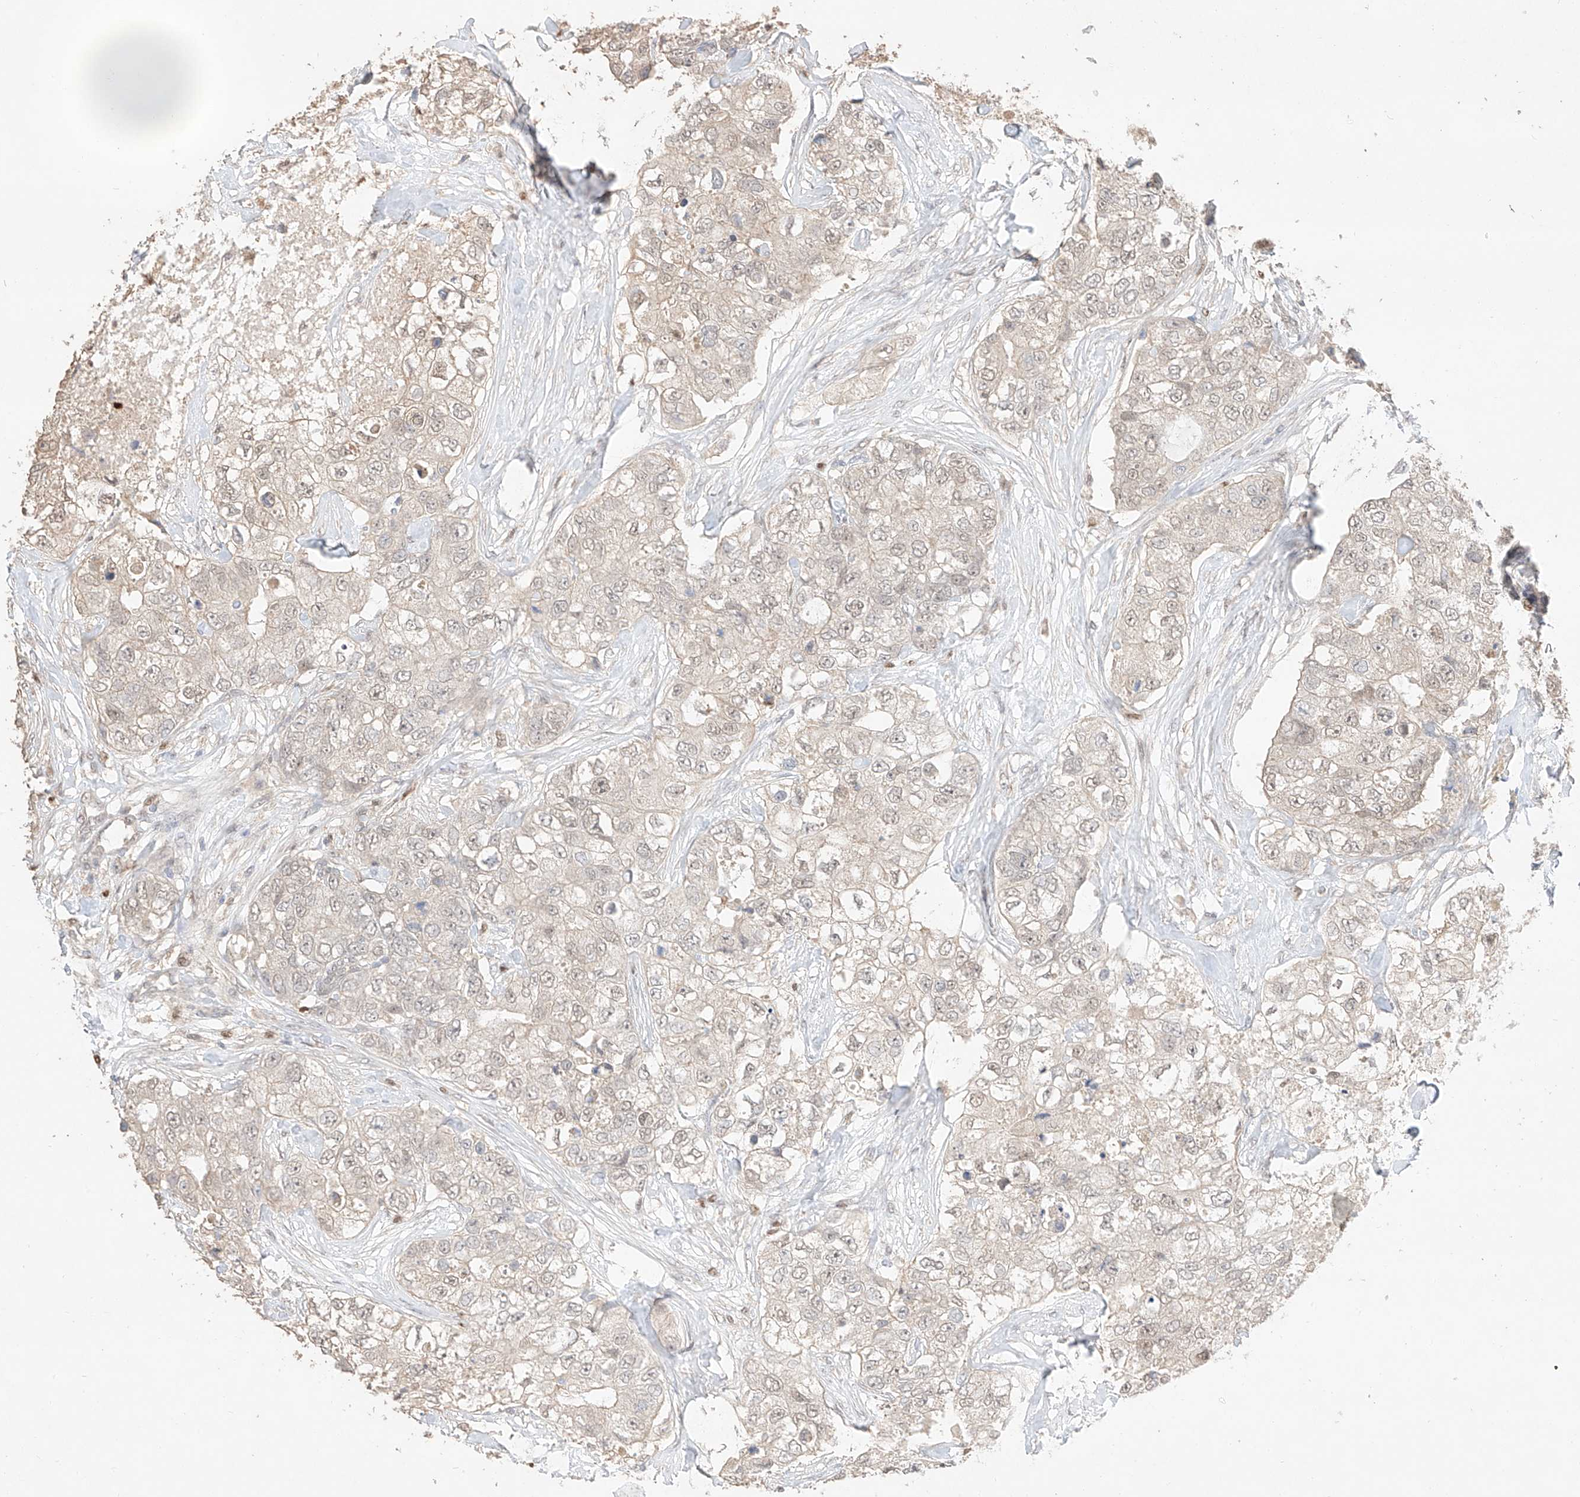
{"staining": {"intensity": "negative", "quantity": "none", "location": "none"}, "tissue": "breast cancer", "cell_type": "Tumor cells", "image_type": "cancer", "snomed": [{"axis": "morphology", "description": "Duct carcinoma"}, {"axis": "topography", "description": "Breast"}], "caption": "Tumor cells show no significant staining in breast cancer.", "gene": "APIP", "patient": {"sex": "female", "age": 62}}